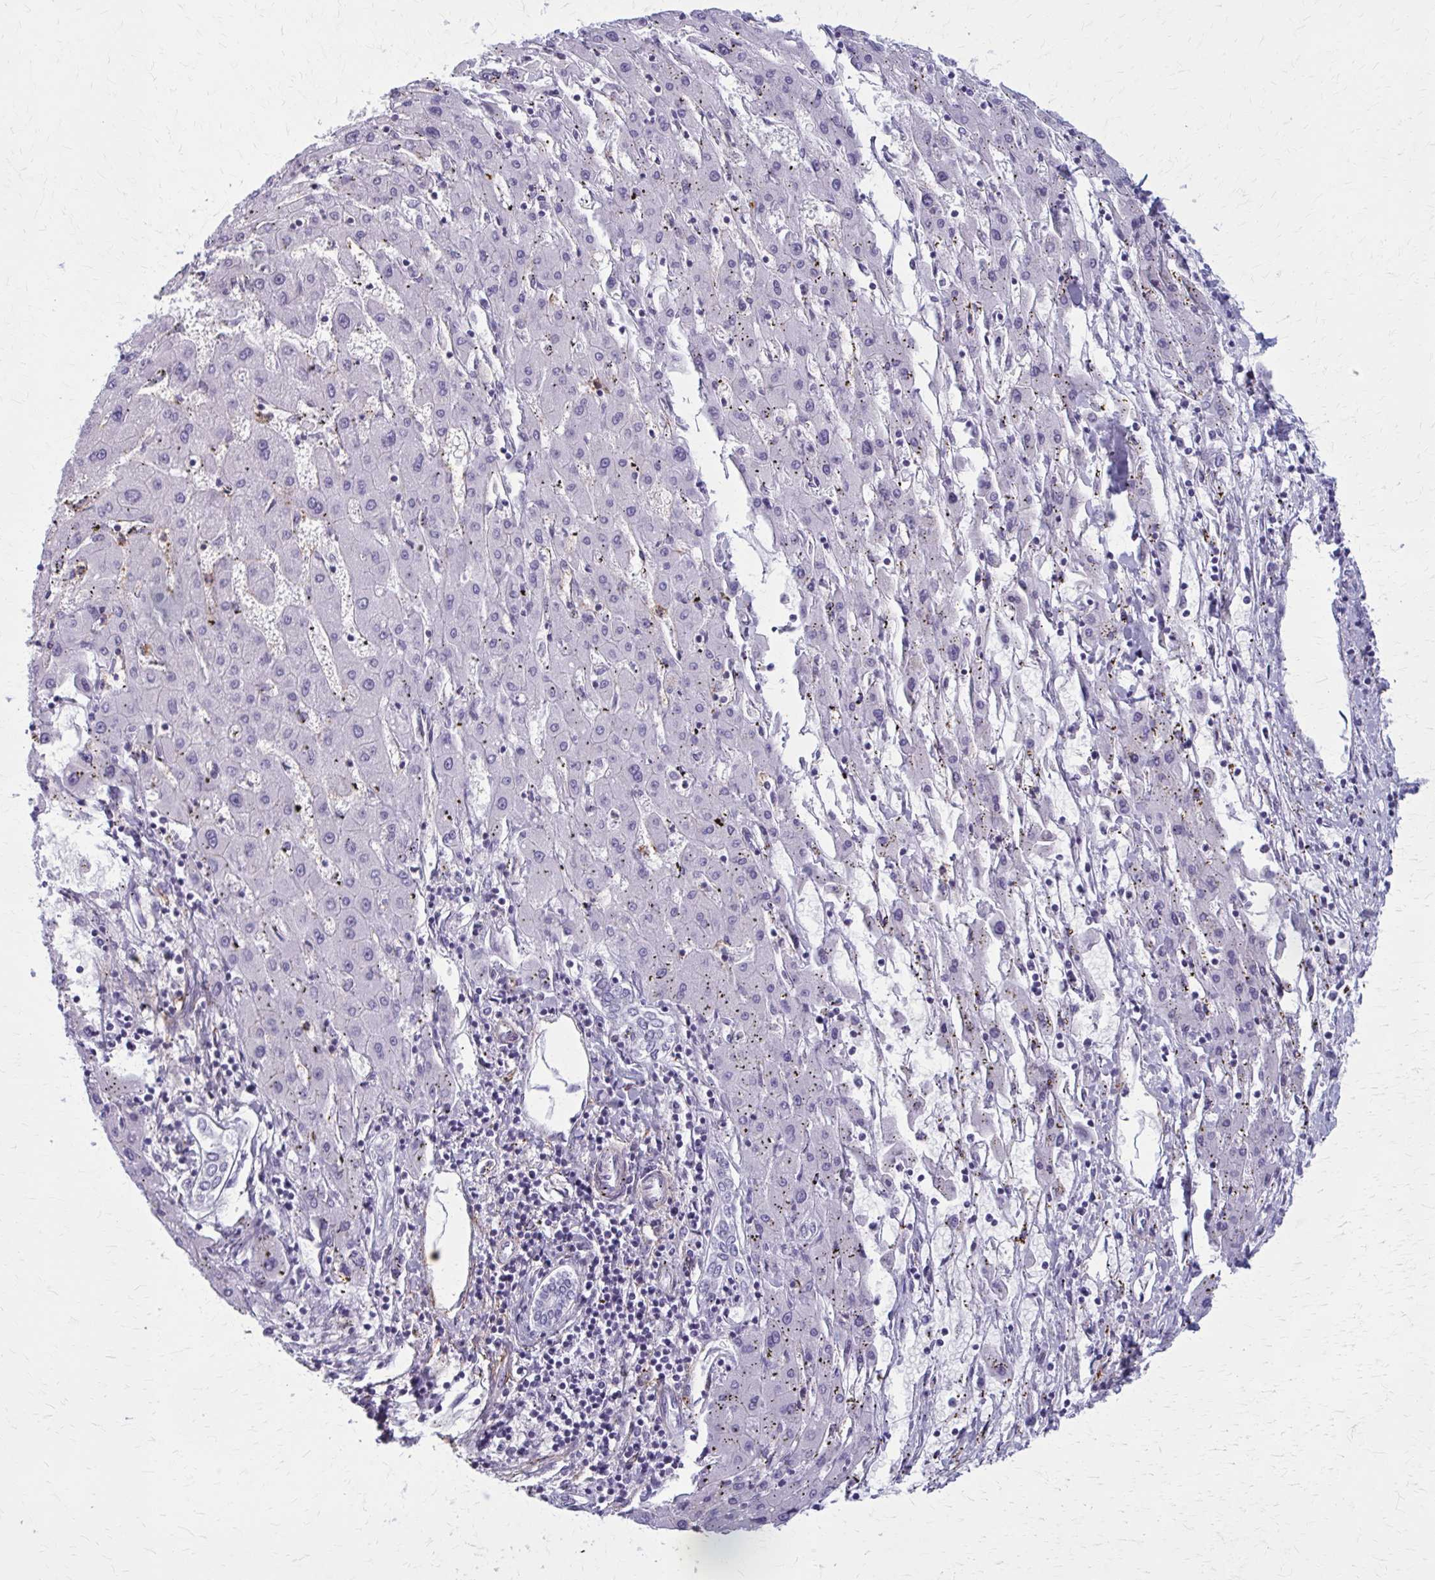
{"staining": {"intensity": "negative", "quantity": "none", "location": "none"}, "tissue": "liver cancer", "cell_type": "Tumor cells", "image_type": "cancer", "snomed": [{"axis": "morphology", "description": "Carcinoma, Hepatocellular, NOS"}, {"axis": "topography", "description": "Liver"}], "caption": "Liver hepatocellular carcinoma was stained to show a protein in brown. There is no significant expression in tumor cells.", "gene": "AKAP12", "patient": {"sex": "male", "age": 72}}